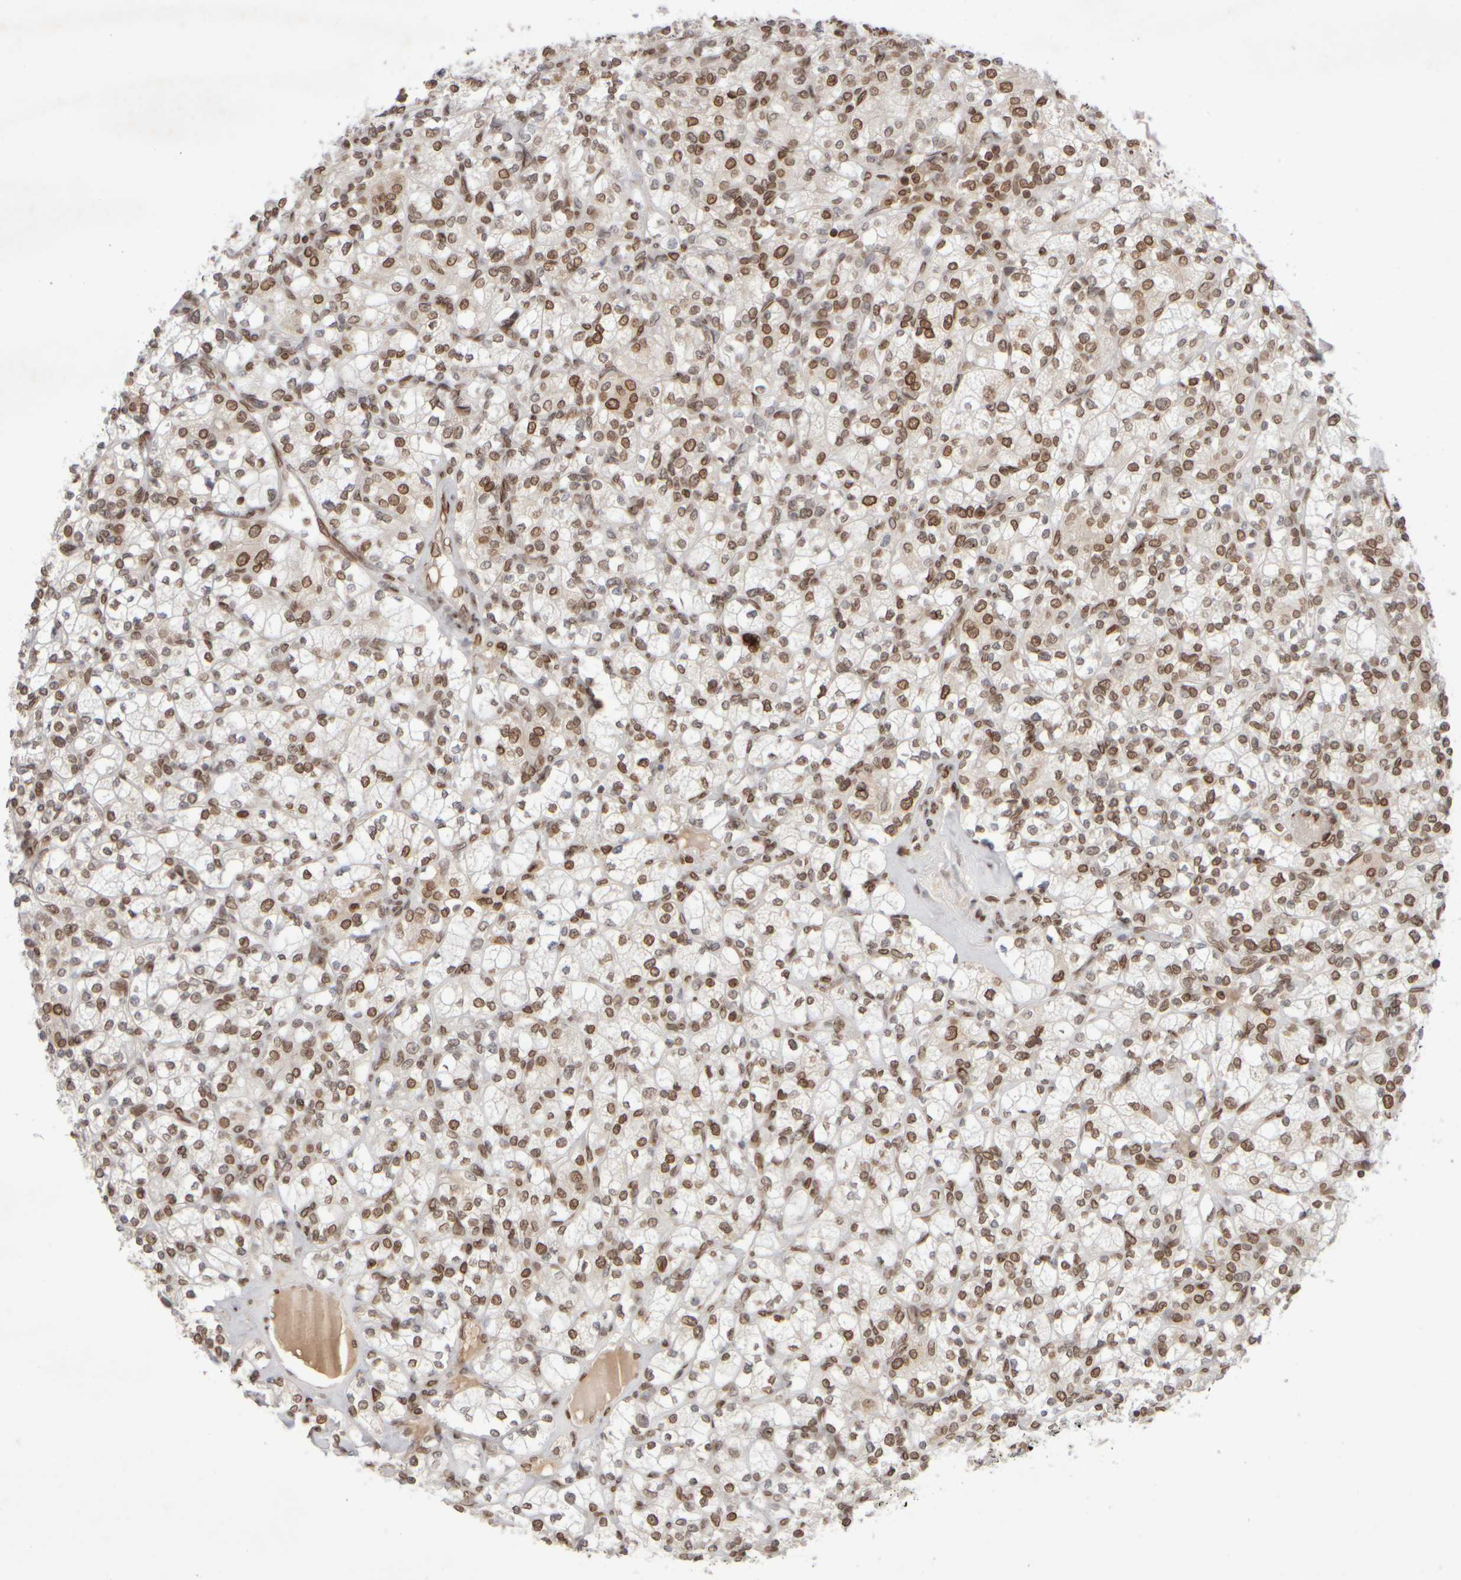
{"staining": {"intensity": "moderate", "quantity": ">75%", "location": "nuclear"}, "tissue": "renal cancer", "cell_type": "Tumor cells", "image_type": "cancer", "snomed": [{"axis": "morphology", "description": "Adenocarcinoma, NOS"}, {"axis": "topography", "description": "Kidney"}], "caption": "Renal cancer (adenocarcinoma) tissue displays moderate nuclear expression in approximately >75% of tumor cells, visualized by immunohistochemistry.", "gene": "ZC3HC1", "patient": {"sex": "male", "age": 77}}